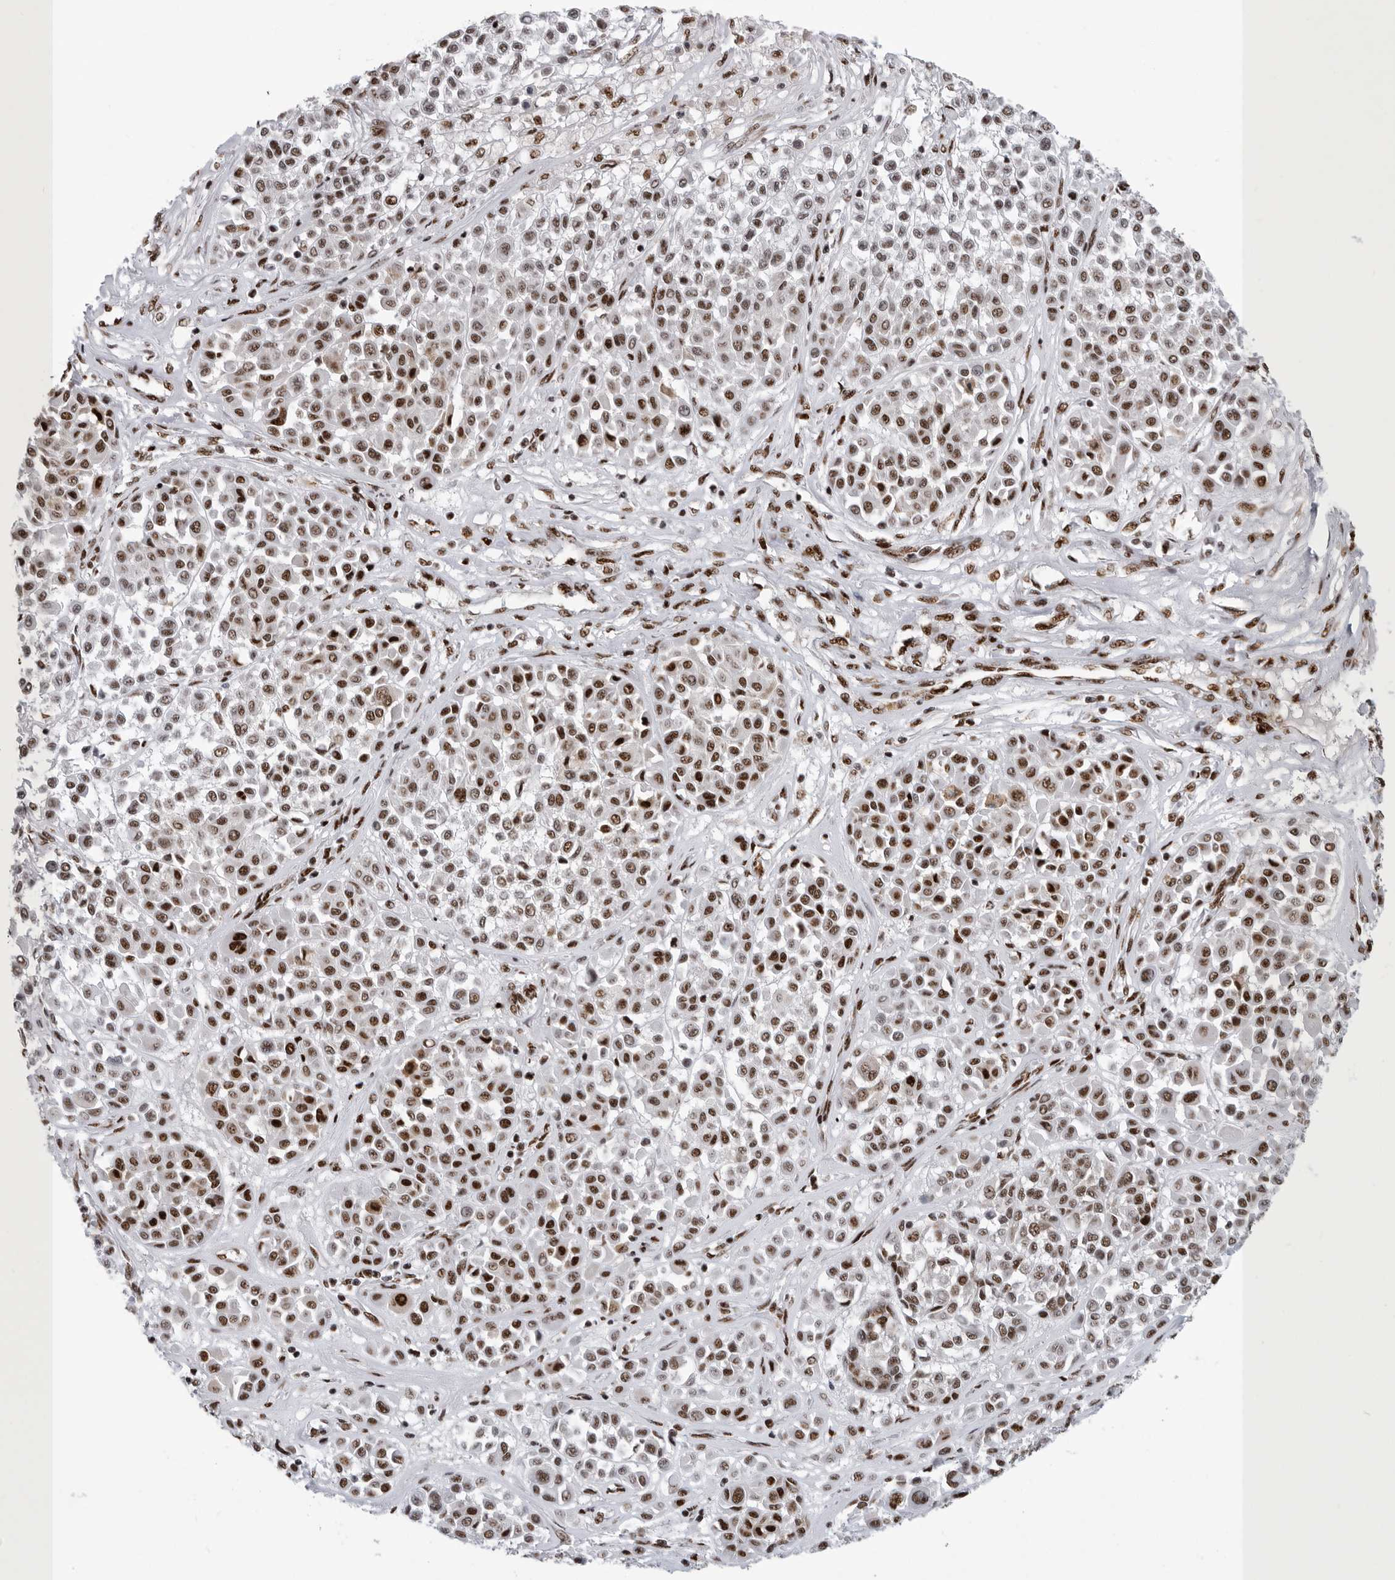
{"staining": {"intensity": "moderate", "quantity": ">75%", "location": "nuclear"}, "tissue": "melanoma", "cell_type": "Tumor cells", "image_type": "cancer", "snomed": [{"axis": "morphology", "description": "Malignant melanoma, Metastatic site"}, {"axis": "topography", "description": "Soft tissue"}], "caption": "The photomicrograph shows immunohistochemical staining of melanoma. There is moderate nuclear positivity is appreciated in about >75% of tumor cells. (brown staining indicates protein expression, while blue staining denotes nuclei).", "gene": "BCLAF1", "patient": {"sex": "male", "age": 41}}